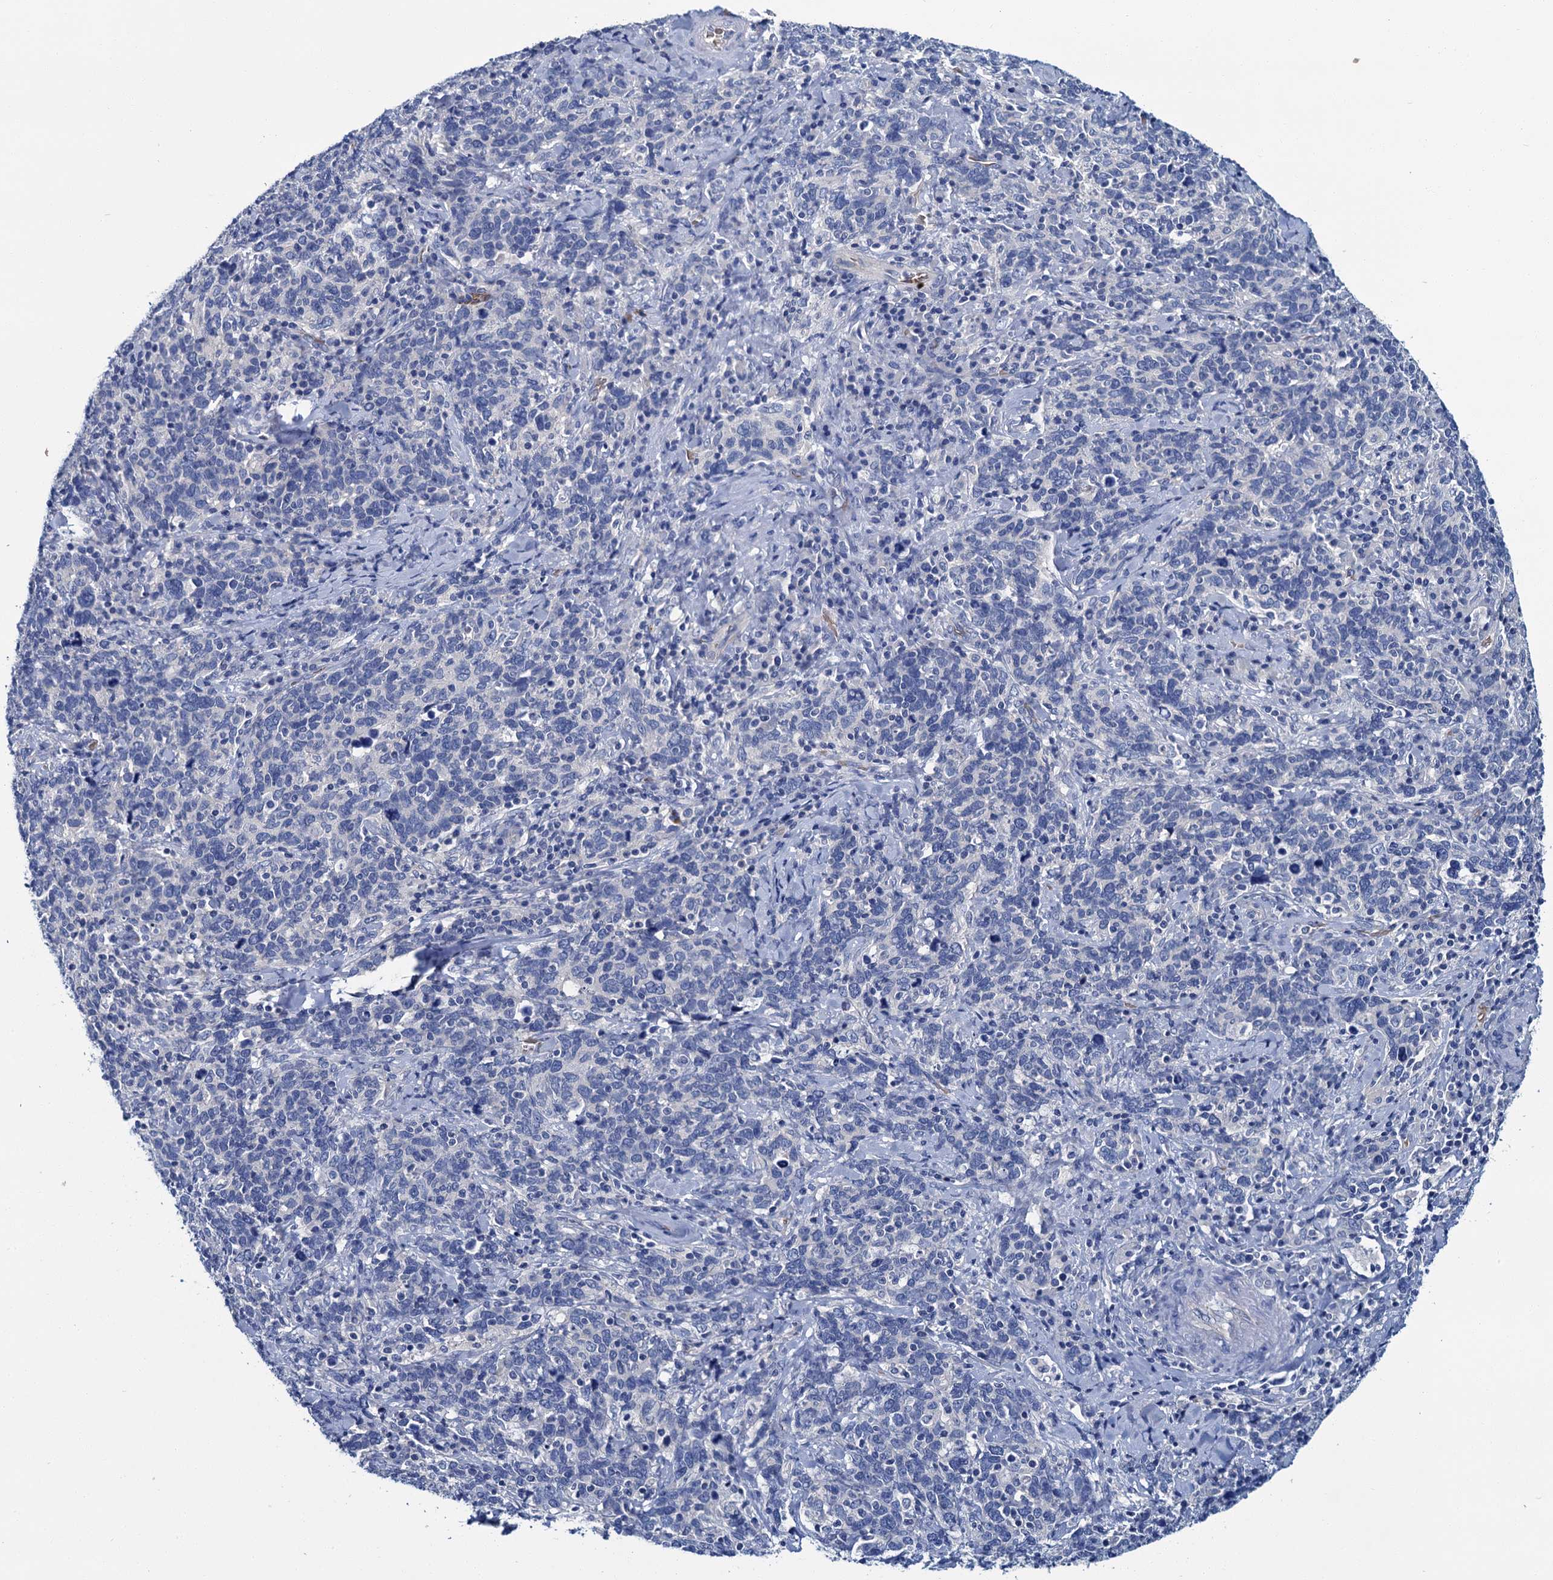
{"staining": {"intensity": "negative", "quantity": "none", "location": "none"}, "tissue": "cervical cancer", "cell_type": "Tumor cells", "image_type": "cancer", "snomed": [{"axis": "morphology", "description": "Squamous cell carcinoma, NOS"}, {"axis": "topography", "description": "Cervix"}], "caption": "The micrograph reveals no staining of tumor cells in cervical squamous cell carcinoma. Nuclei are stained in blue.", "gene": "ATG2A", "patient": {"sex": "female", "age": 41}}